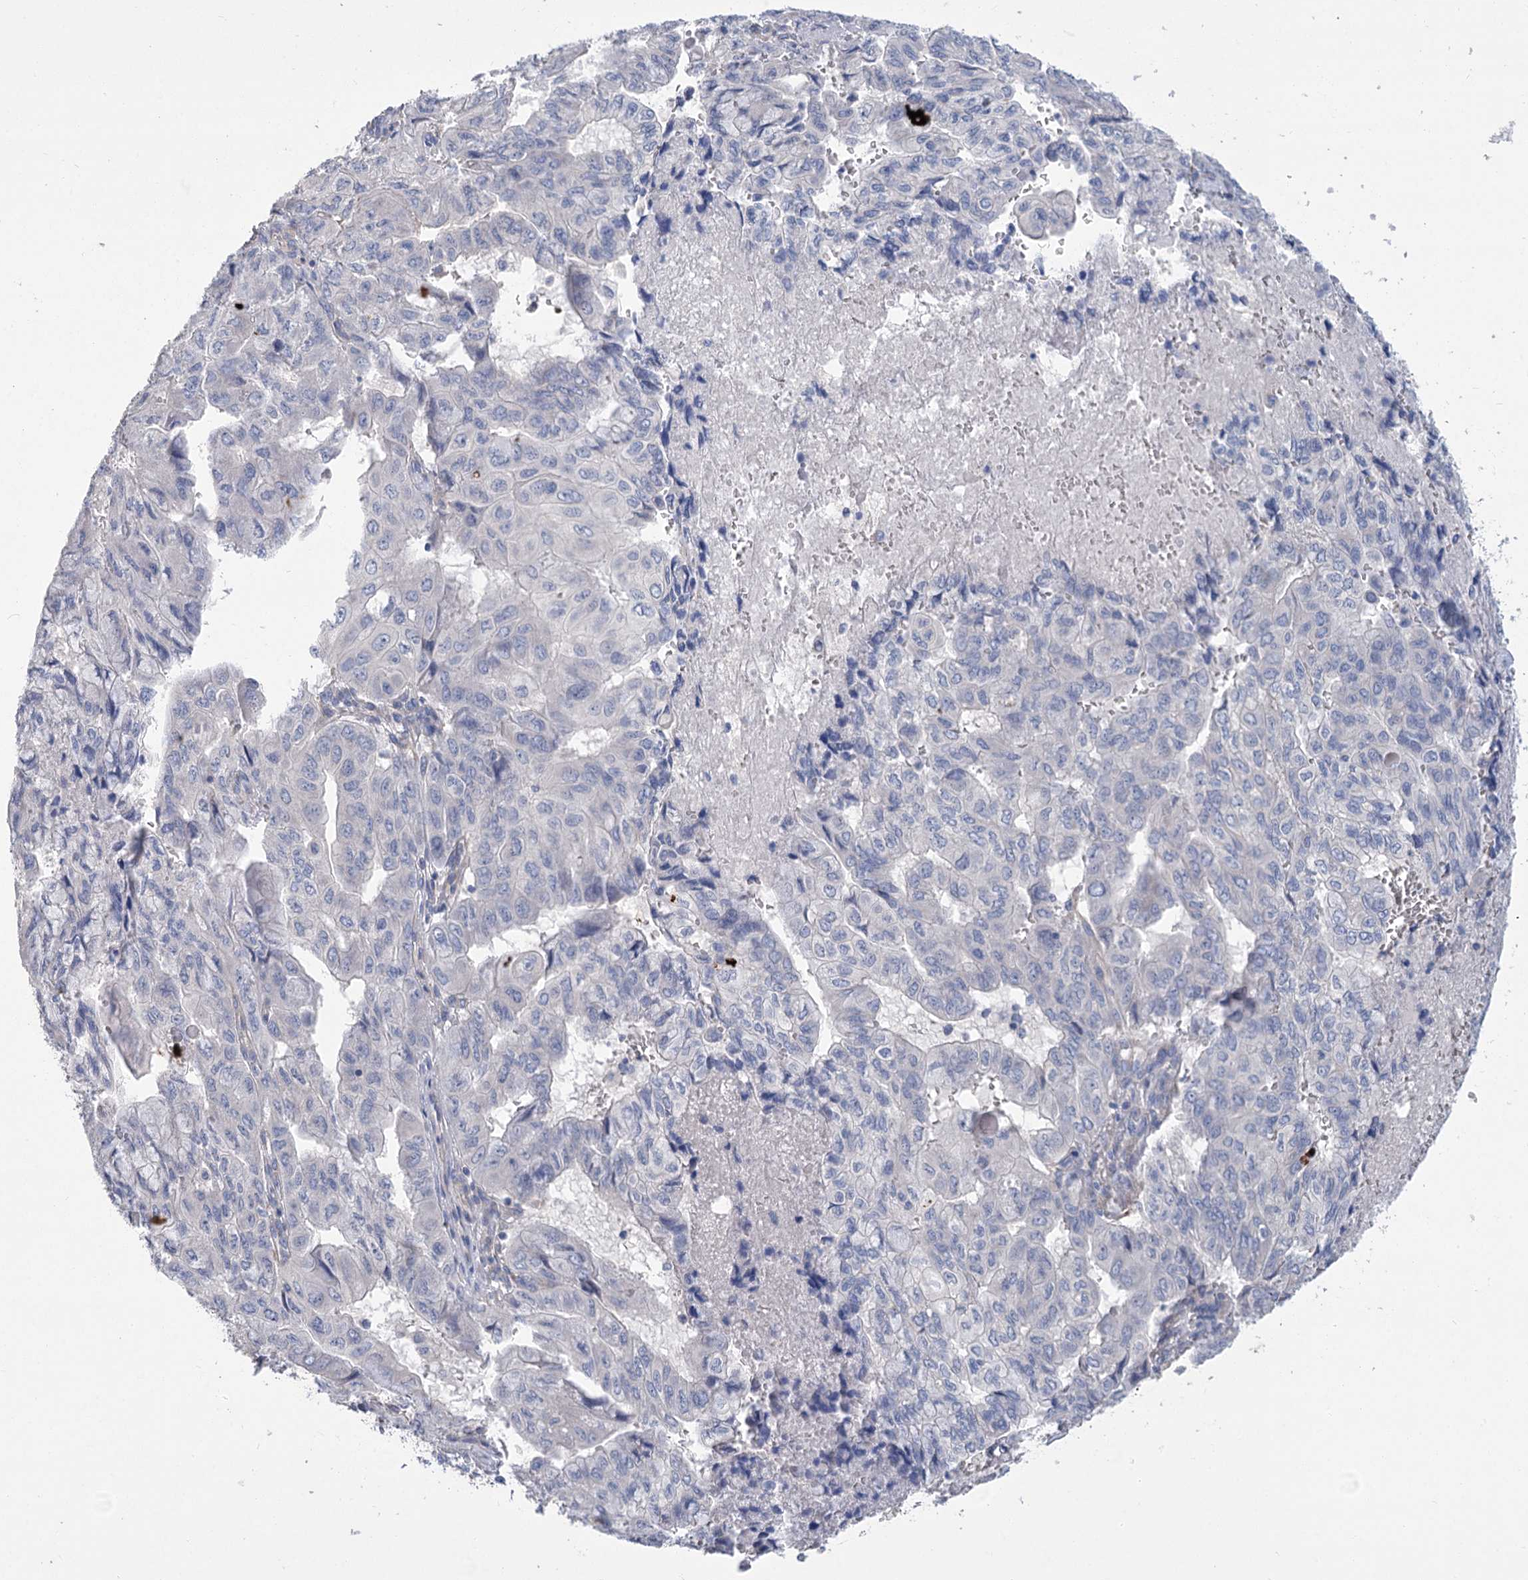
{"staining": {"intensity": "negative", "quantity": "none", "location": "none"}, "tissue": "pancreatic cancer", "cell_type": "Tumor cells", "image_type": "cancer", "snomed": [{"axis": "morphology", "description": "Adenocarcinoma, NOS"}, {"axis": "topography", "description": "Pancreas"}], "caption": "Tumor cells show no significant positivity in pancreatic cancer (adenocarcinoma).", "gene": "SLC9A3", "patient": {"sex": "male", "age": 51}}